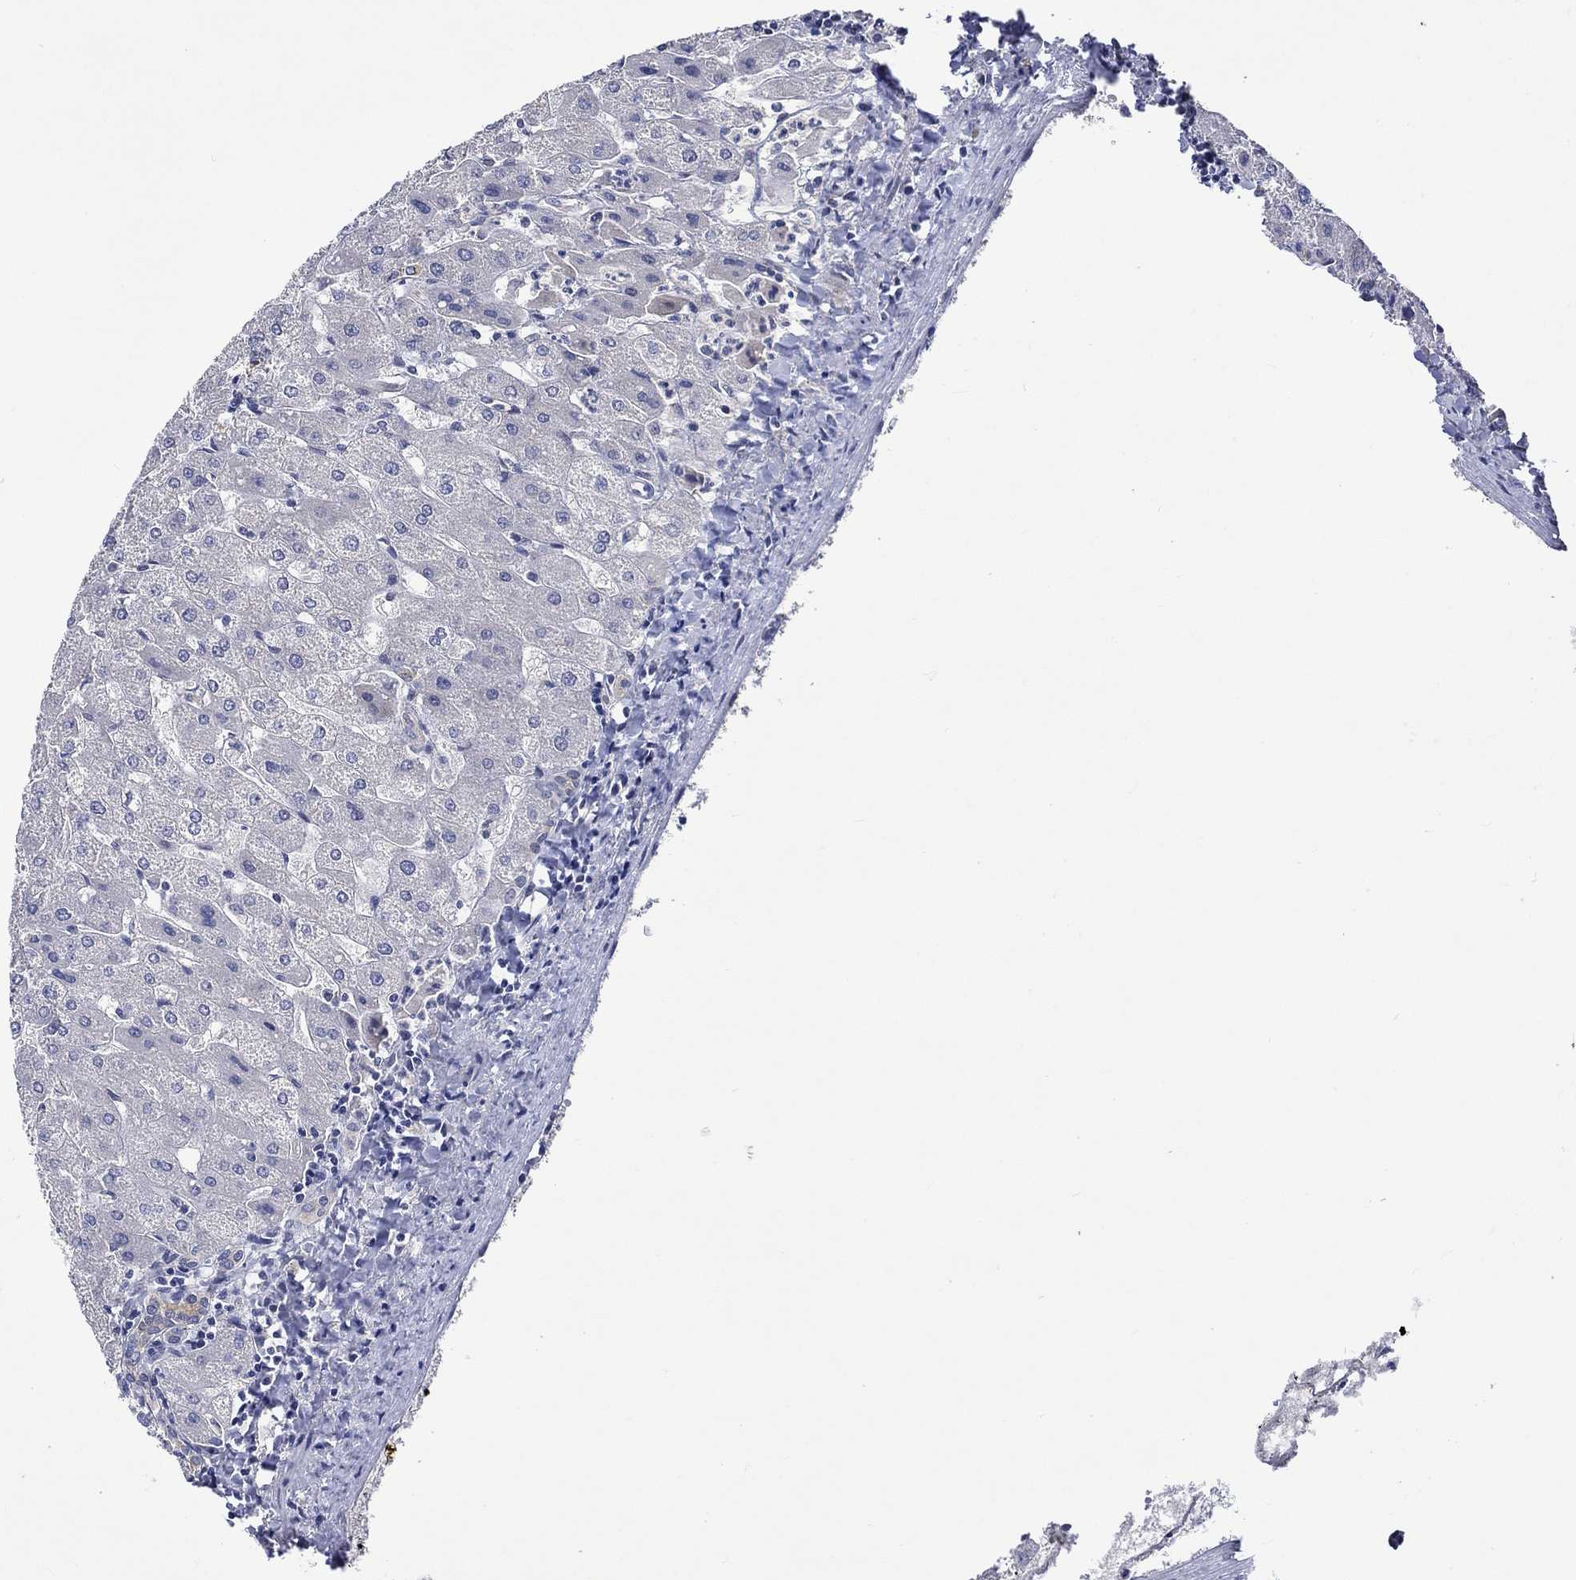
{"staining": {"intensity": "negative", "quantity": "none", "location": "none"}, "tissue": "liver", "cell_type": "Cholangiocytes", "image_type": "normal", "snomed": [{"axis": "morphology", "description": "Normal tissue, NOS"}, {"axis": "topography", "description": "Liver"}], "caption": "Immunohistochemistry of unremarkable human liver exhibits no staining in cholangiocytes.", "gene": "DDX3Y", "patient": {"sex": "male", "age": 67}}